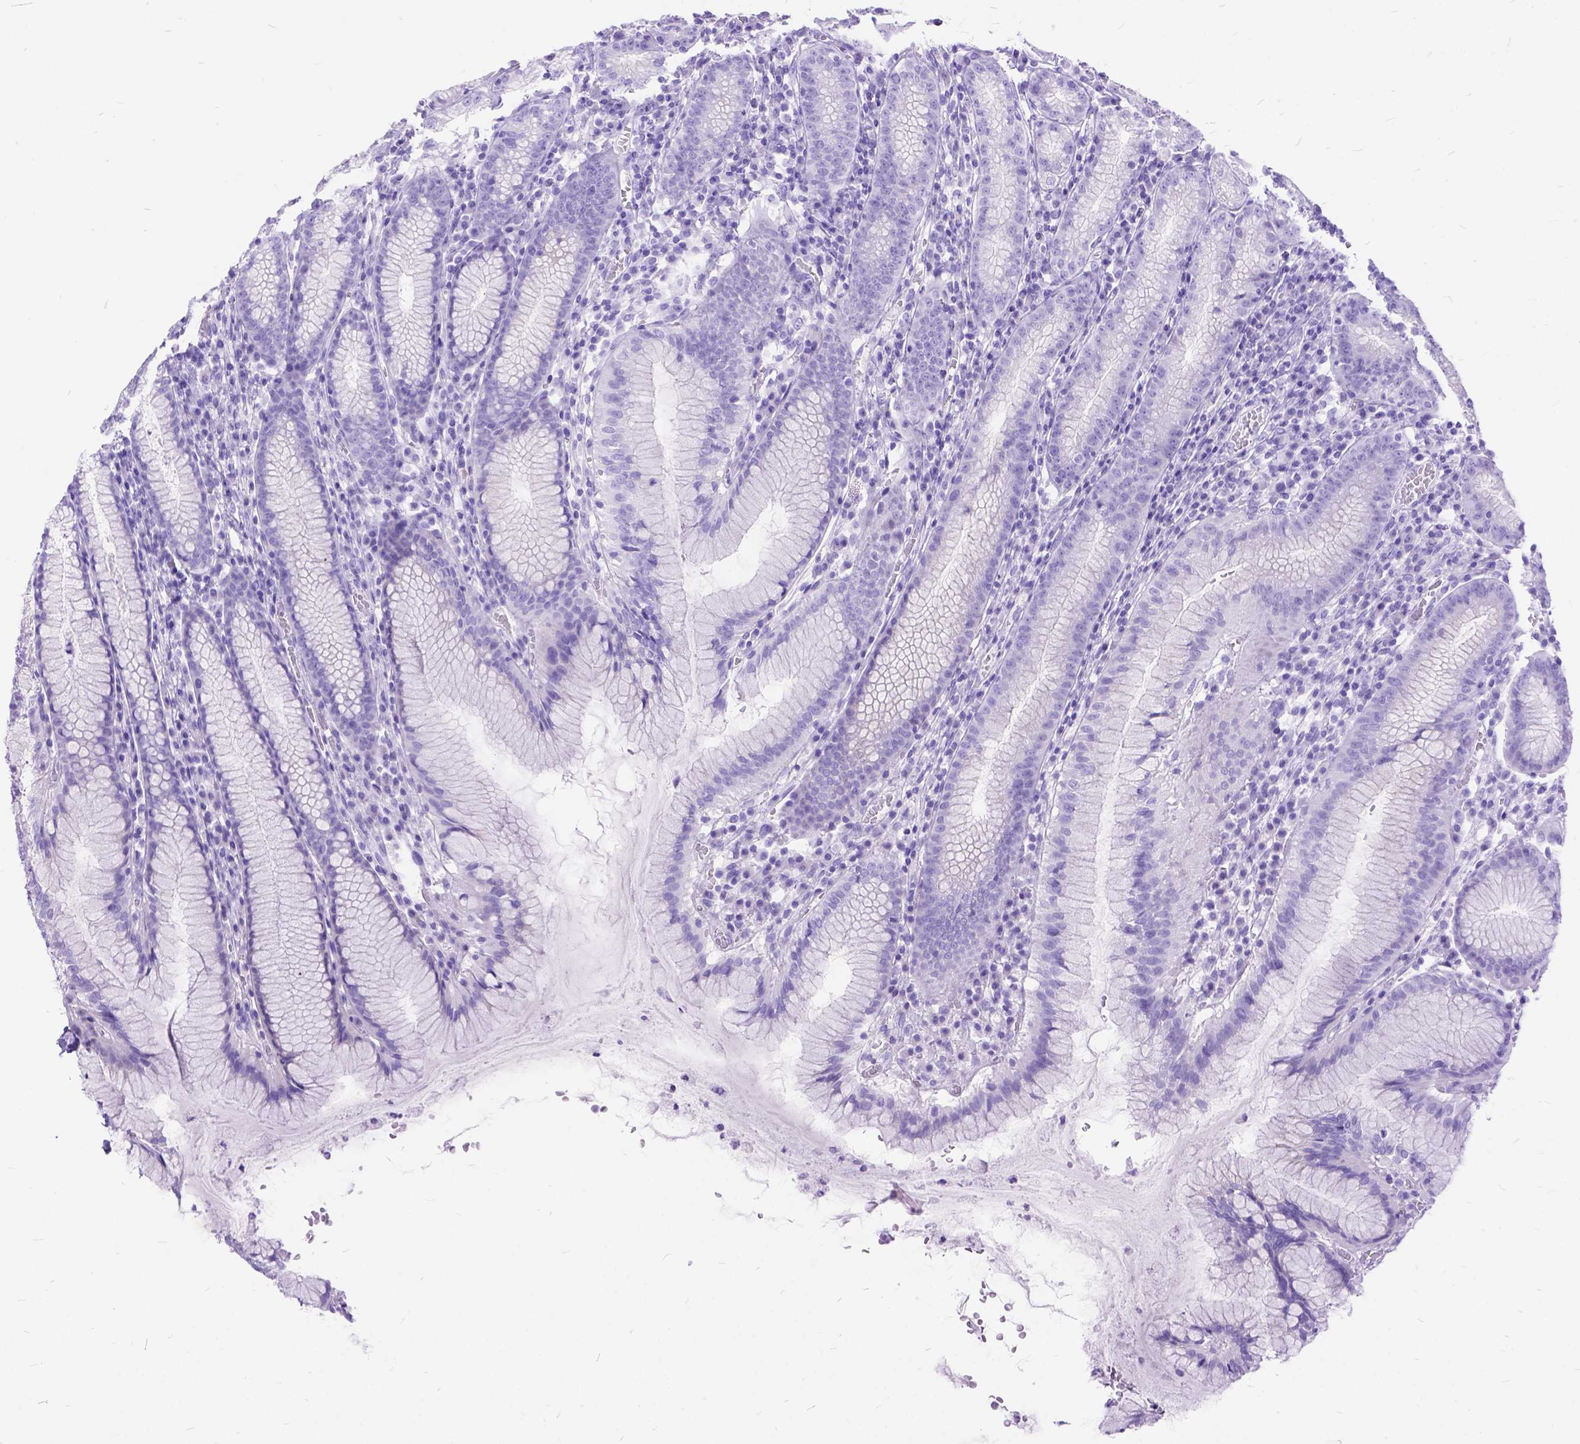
{"staining": {"intensity": "negative", "quantity": "none", "location": "none"}, "tissue": "stomach", "cell_type": "Glandular cells", "image_type": "normal", "snomed": [{"axis": "morphology", "description": "Normal tissue, NOS"}, {"axis": "topography", "description": "Stomach"}], "caption": "Glandular cells show no significant protein staining in unremarkable stomach. (DAB IHC visualized using brightfield microscopy, high magnification).", "gene": "DNAH2", "patient": {"sex": "male", "age": 55}}